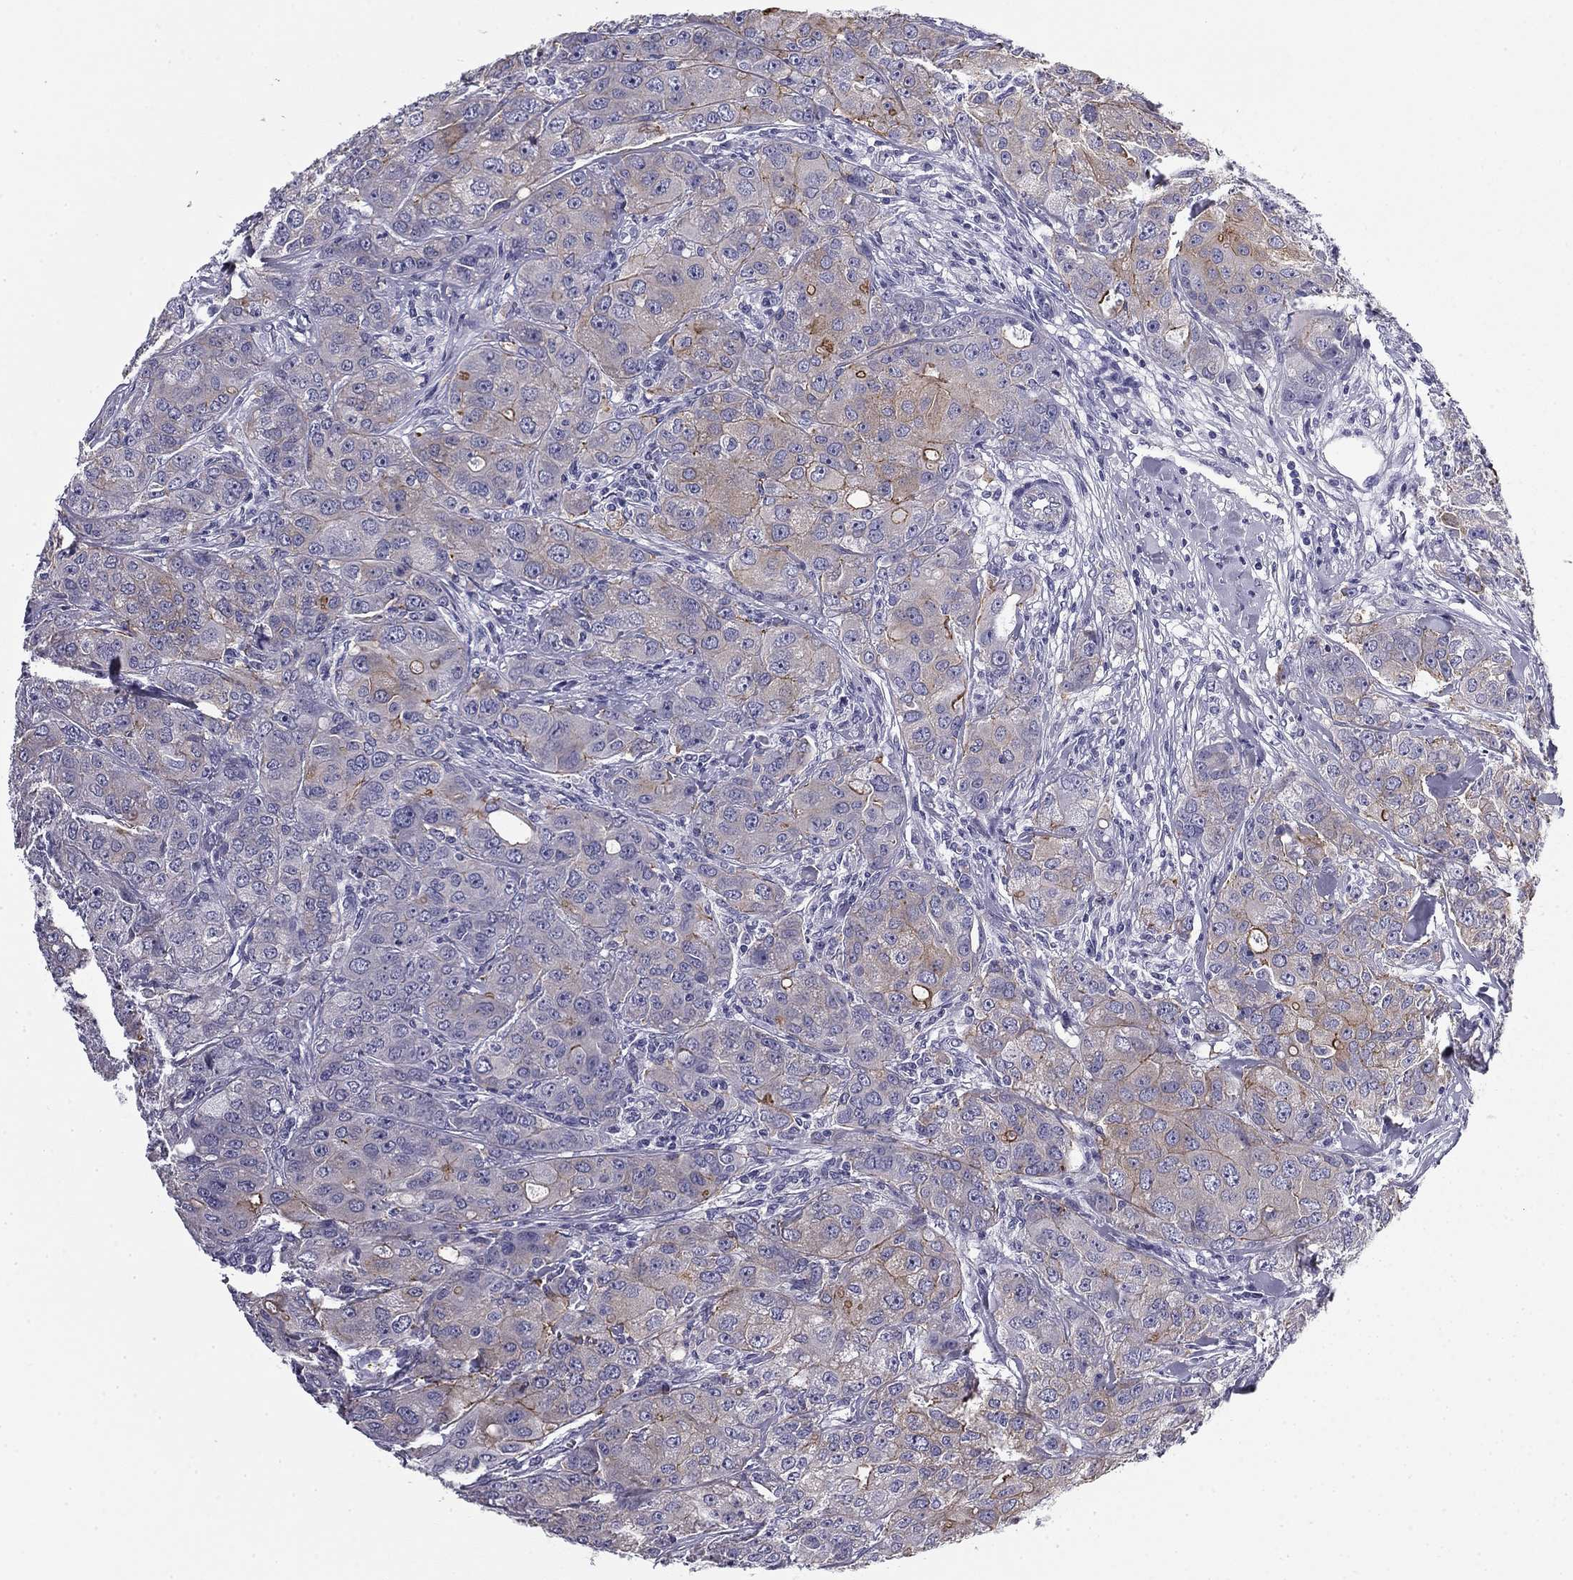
{"staining": {"intensity": "moderate", "quantity": "<25%", "location": "cytoplasmic/membranous"}, "tissue": "breast cancer", "cell_type": "Tumor cells", "image_type": "cancer", "snomed": [{"axis": "morphology", "description": "Duct carcinoma"}, {"axis": "topography", "description": "Breast"}], "caption": "Brown immunohistochemical staining in breast cancer (invasive ductal carcinoma) displays moderate cytoplasmic/membranous positivity in approximately <25% of tumor cells. Using DAB (3,3'-diaminobenzidine) (brown) and hematoxylin (blue) stains, captured at high magnification using brightfield microscopy.", "gene": "FLNC", "patient": {"sex": "female", "age": 43}}